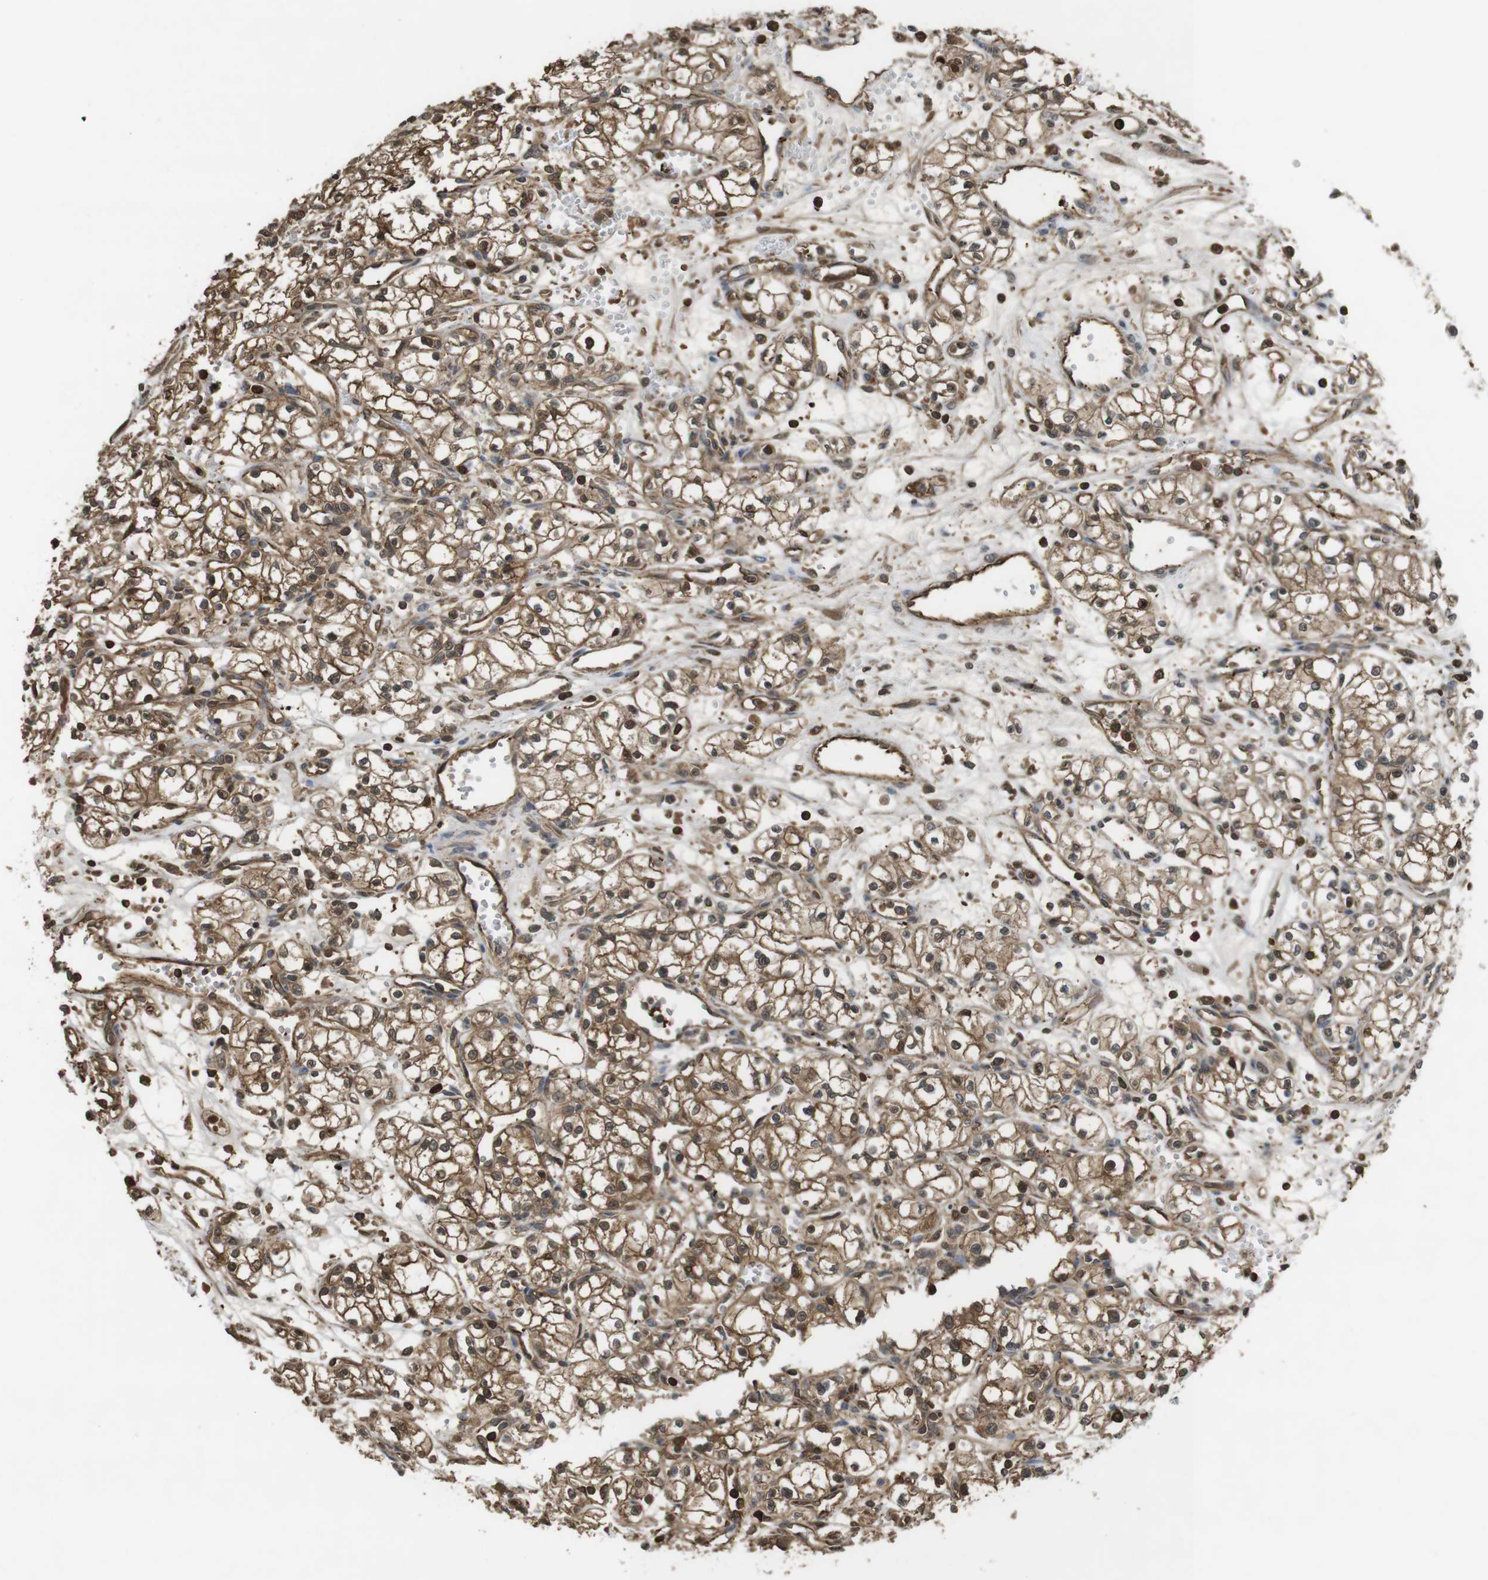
{"staining": {"intensity": "moderate", "quantity": ">75%", "location": "cytoplasmic/membranous"}, "tissue": "renal cancer", "cell_type": "Tumor cells", "image_type": "cancer", "snomed": [{"axis": "morphology", "description": "Normal tissue, NOS"}, {"axis": "morphology", "description": "Adenocarcinoma, NOS"}, {"axis": "topography", "description": "Kidney"}], "caption": "Human adenocarcinoma (renal) stained with a protein marker demonstrates moderate staining in tumor cells.", "gene": "ARHGDIA", "patient": {"sex": "male", "age": 59}}